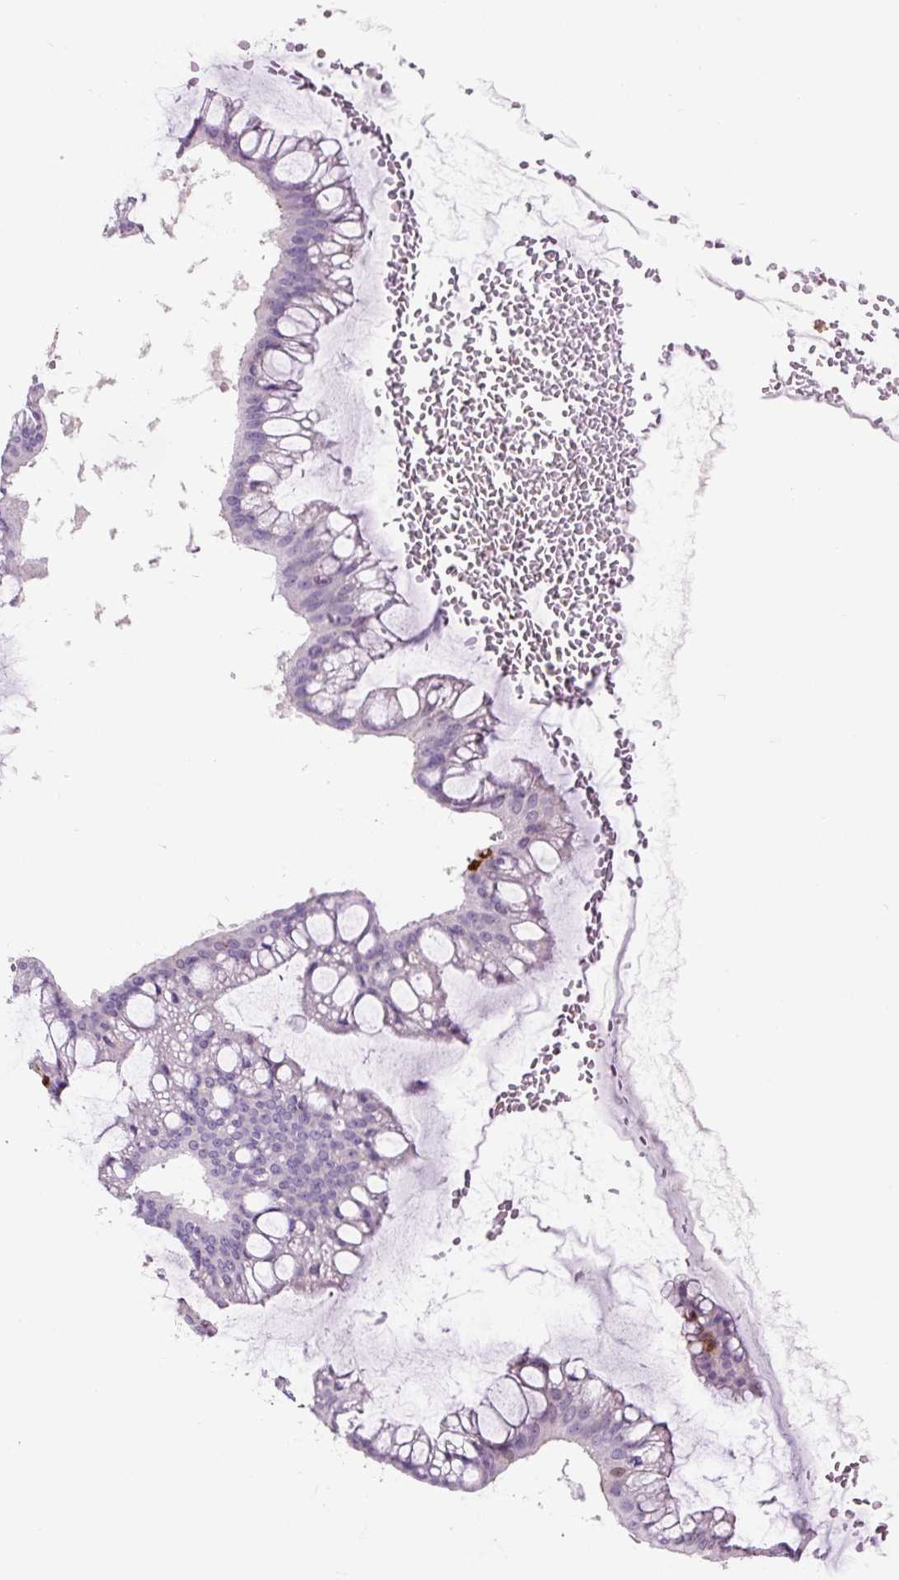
{"staining": {"intensity": "negative", "quantity": "none", "location": "none"}, "tissue": "ovarian cancer", "cell_type": "Tumor cells", "image_type": "cancer", "snomed": [{"axis": "morphology", "description": "Cystadenocarcinoma, mucinous, NOS"}, {"axis": "topography", "description": "Ovary"}], "caption": "Immunohistochemical staining of mucinous cystadenocarcinoma (ovarian) demonstrates no significant positivity in tumor cells. Nuclei are stained in blue.", "gene": "S100A4", "patient": {"sex": "female", "age": 73}}